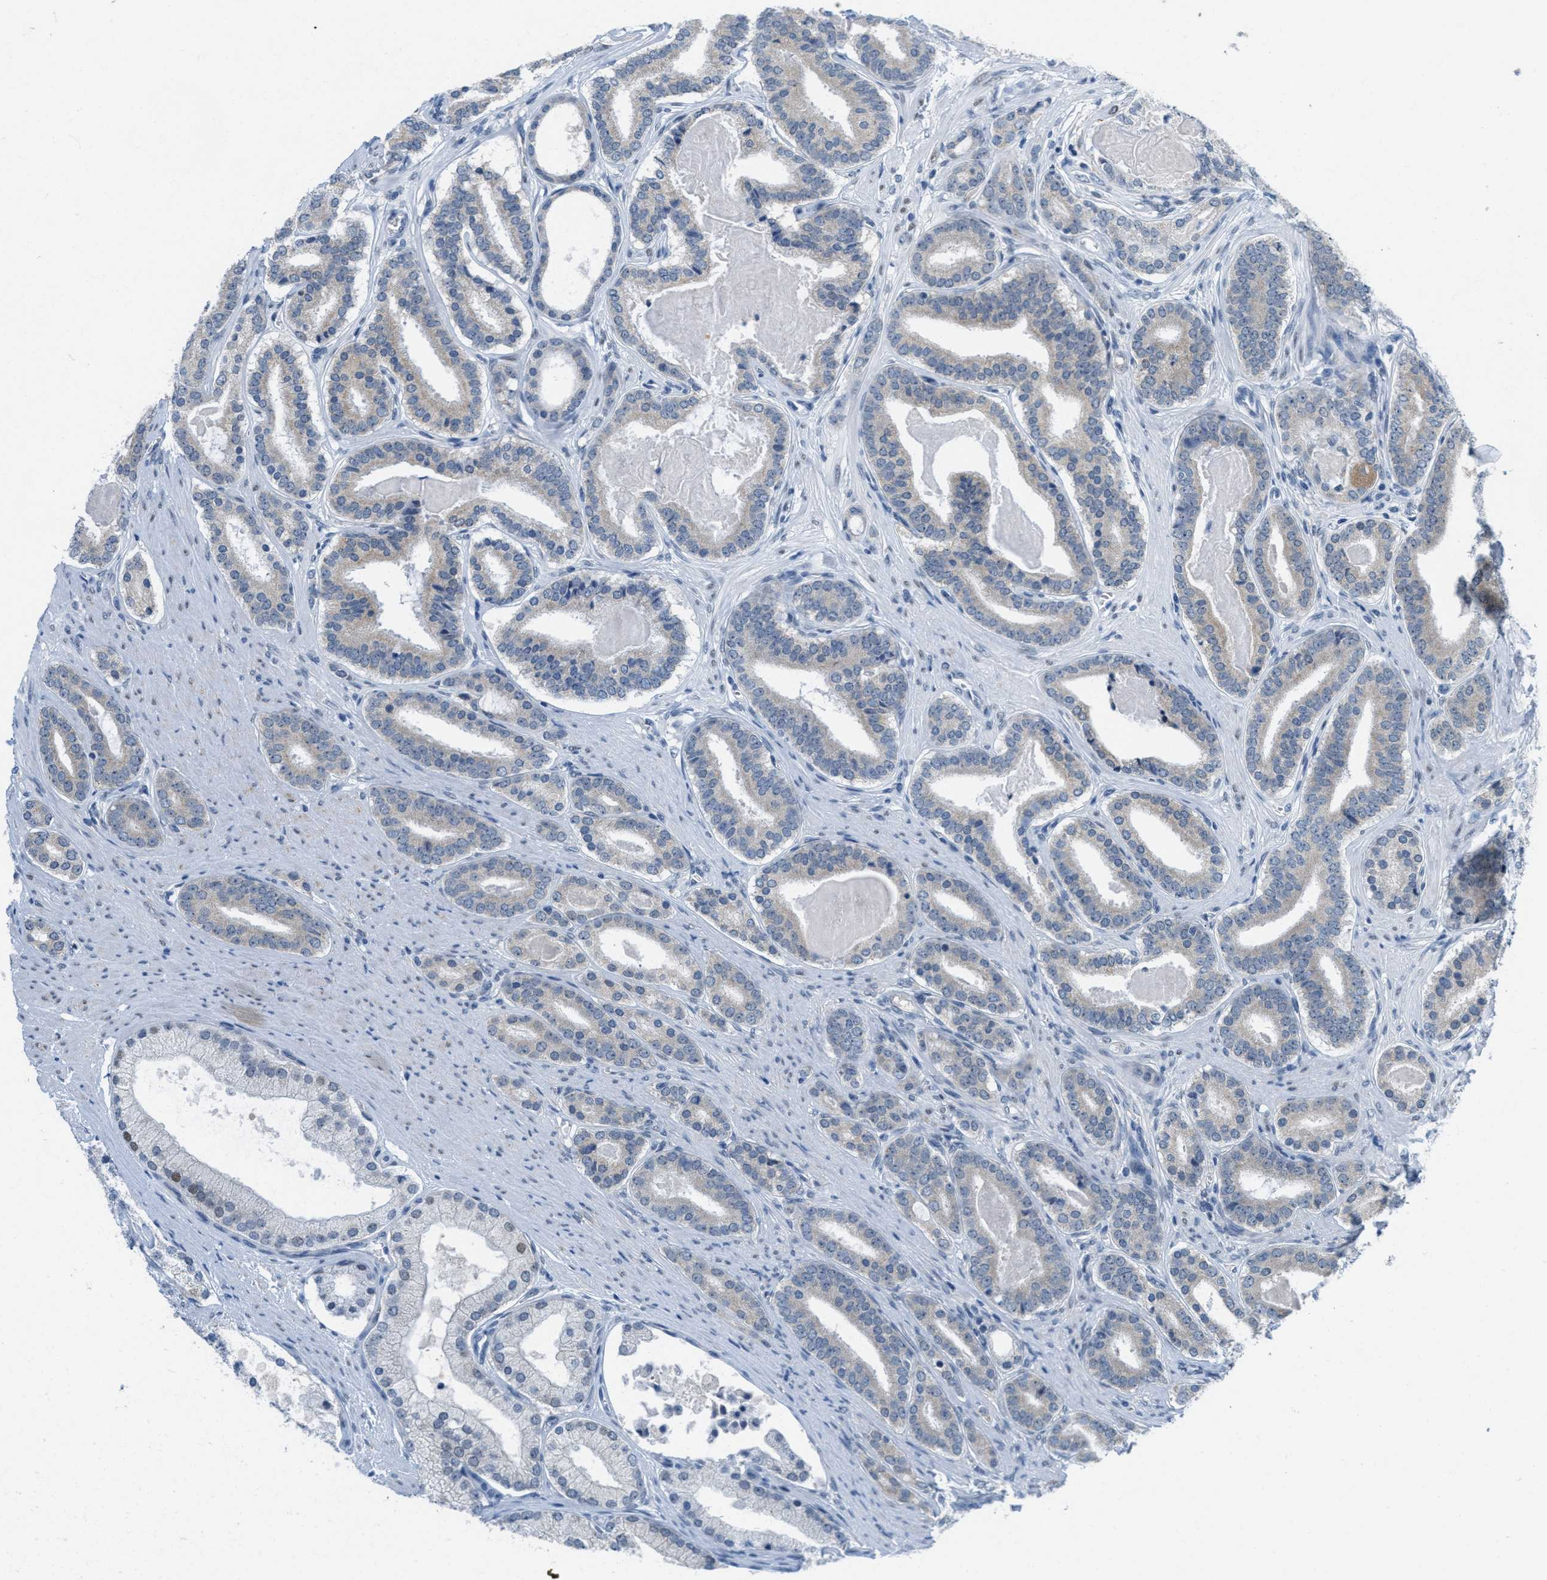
{"staining": {"intensity": "negative", "quantity": "none", "location": "none"}, "tissue": "prostate cancer", "cell_type": "Tumor cells", "image_type": "cancer", "snomed": [{"axis": "morphology", "description": "Adenocarcinoma, High grade"}, {"axis": "topography", "description": "Prostate"}], "caption": "DAB immunohistochemical staining of prostate cancer shows no significant expression in tumor cells.", "gene": "HS3ST2", "patient": {"sex": "male", "age": 60}}